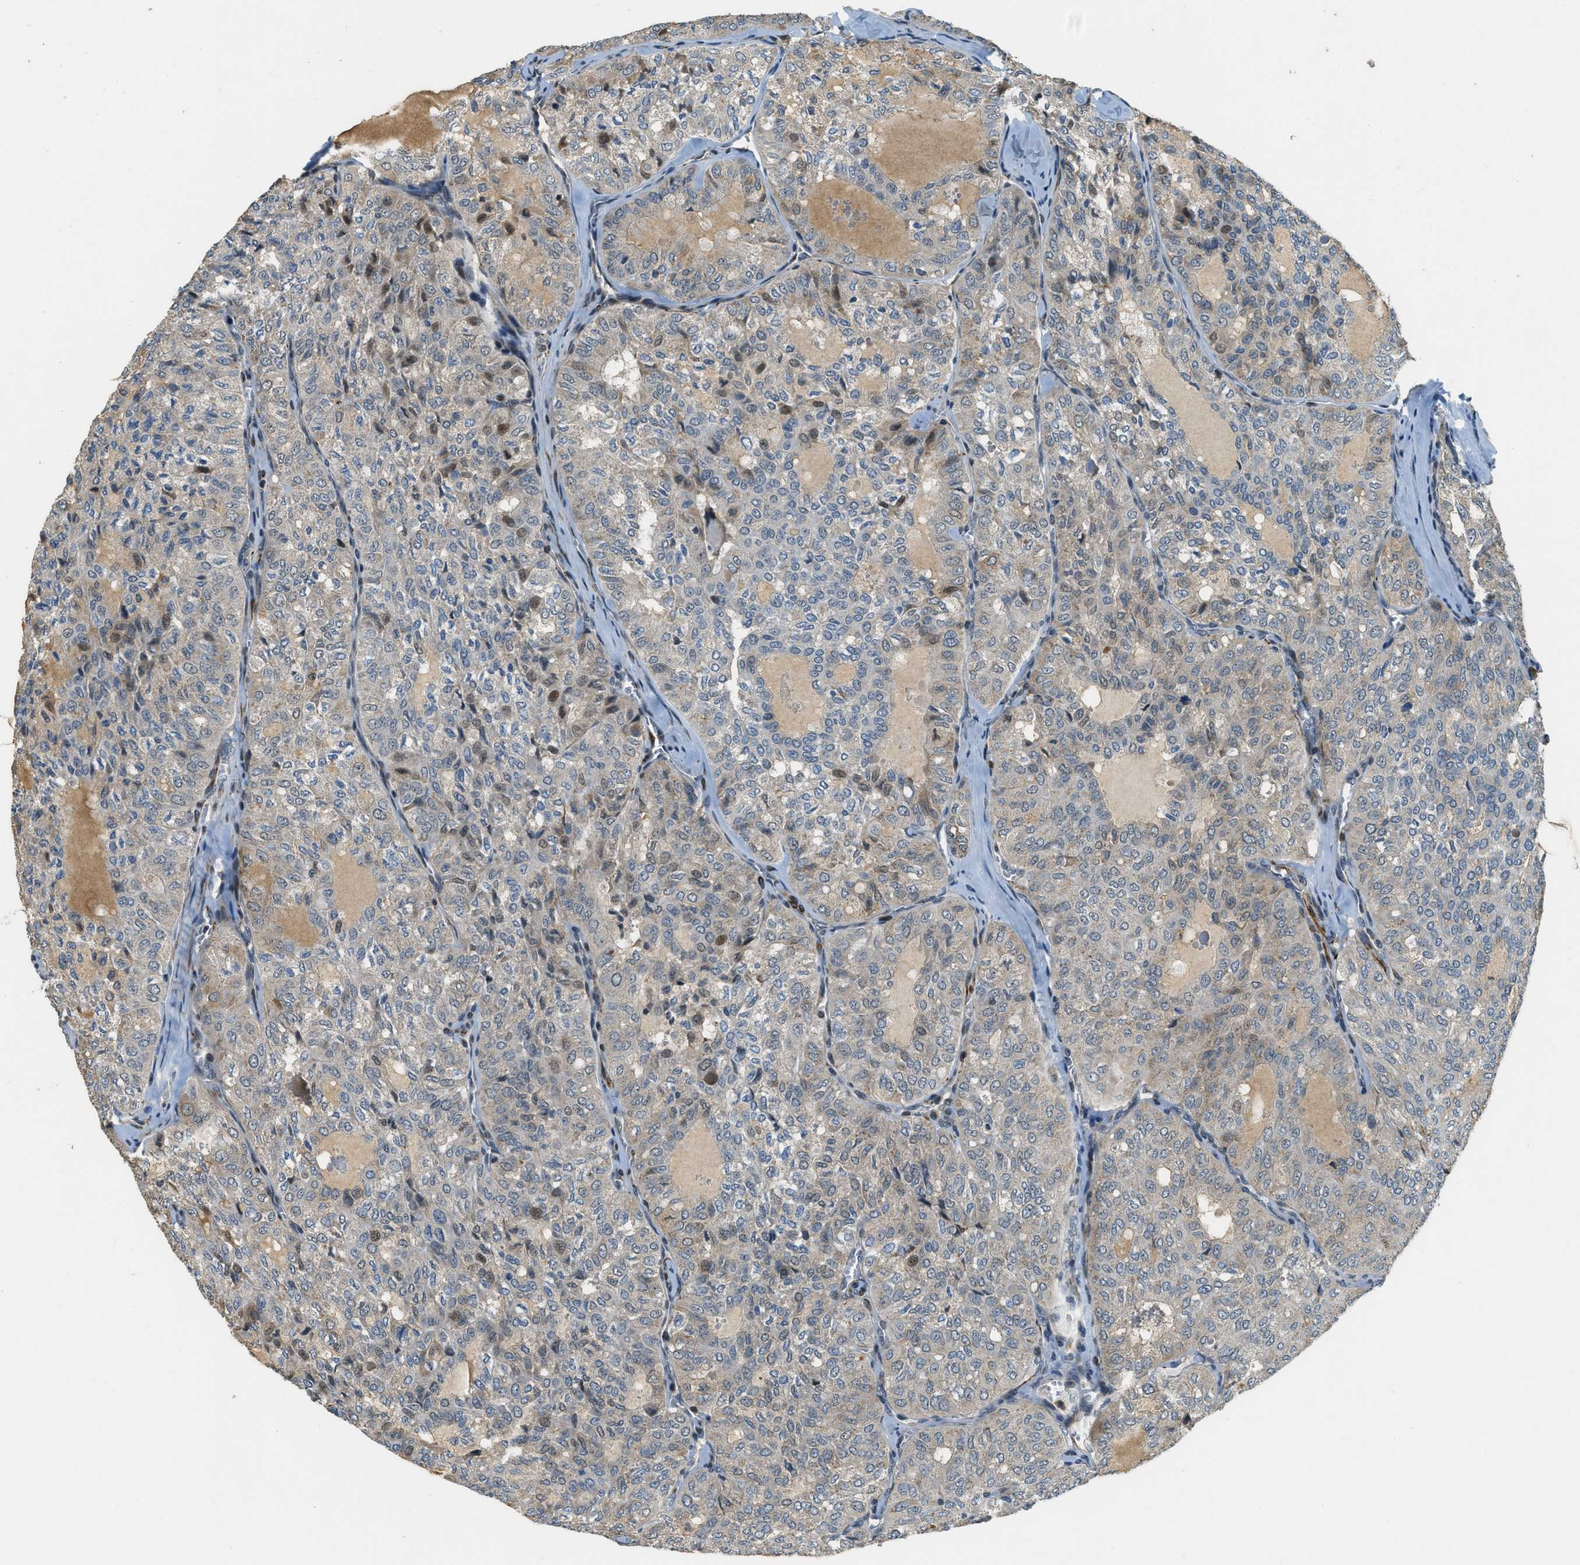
{"staining": {"intensity": "weak", "quantity": "<25%", "location": "nuclear"}, "tissue": "thyroid cancer", "cell_type": "Tumor cells", "image_type": "cancer", "snomed": [{"axis": "morphology", "description": "Follicular adenoma carcinoma, NOS"}, {"axis": "topography", "description": "Thyroid gland"}], "caption": "Tumor cells are negative for brown protein staining in follicular adenoma carcinoma (thyroid).", "gene": "MED21", "patient": {"sex": "male", "age": 75}}